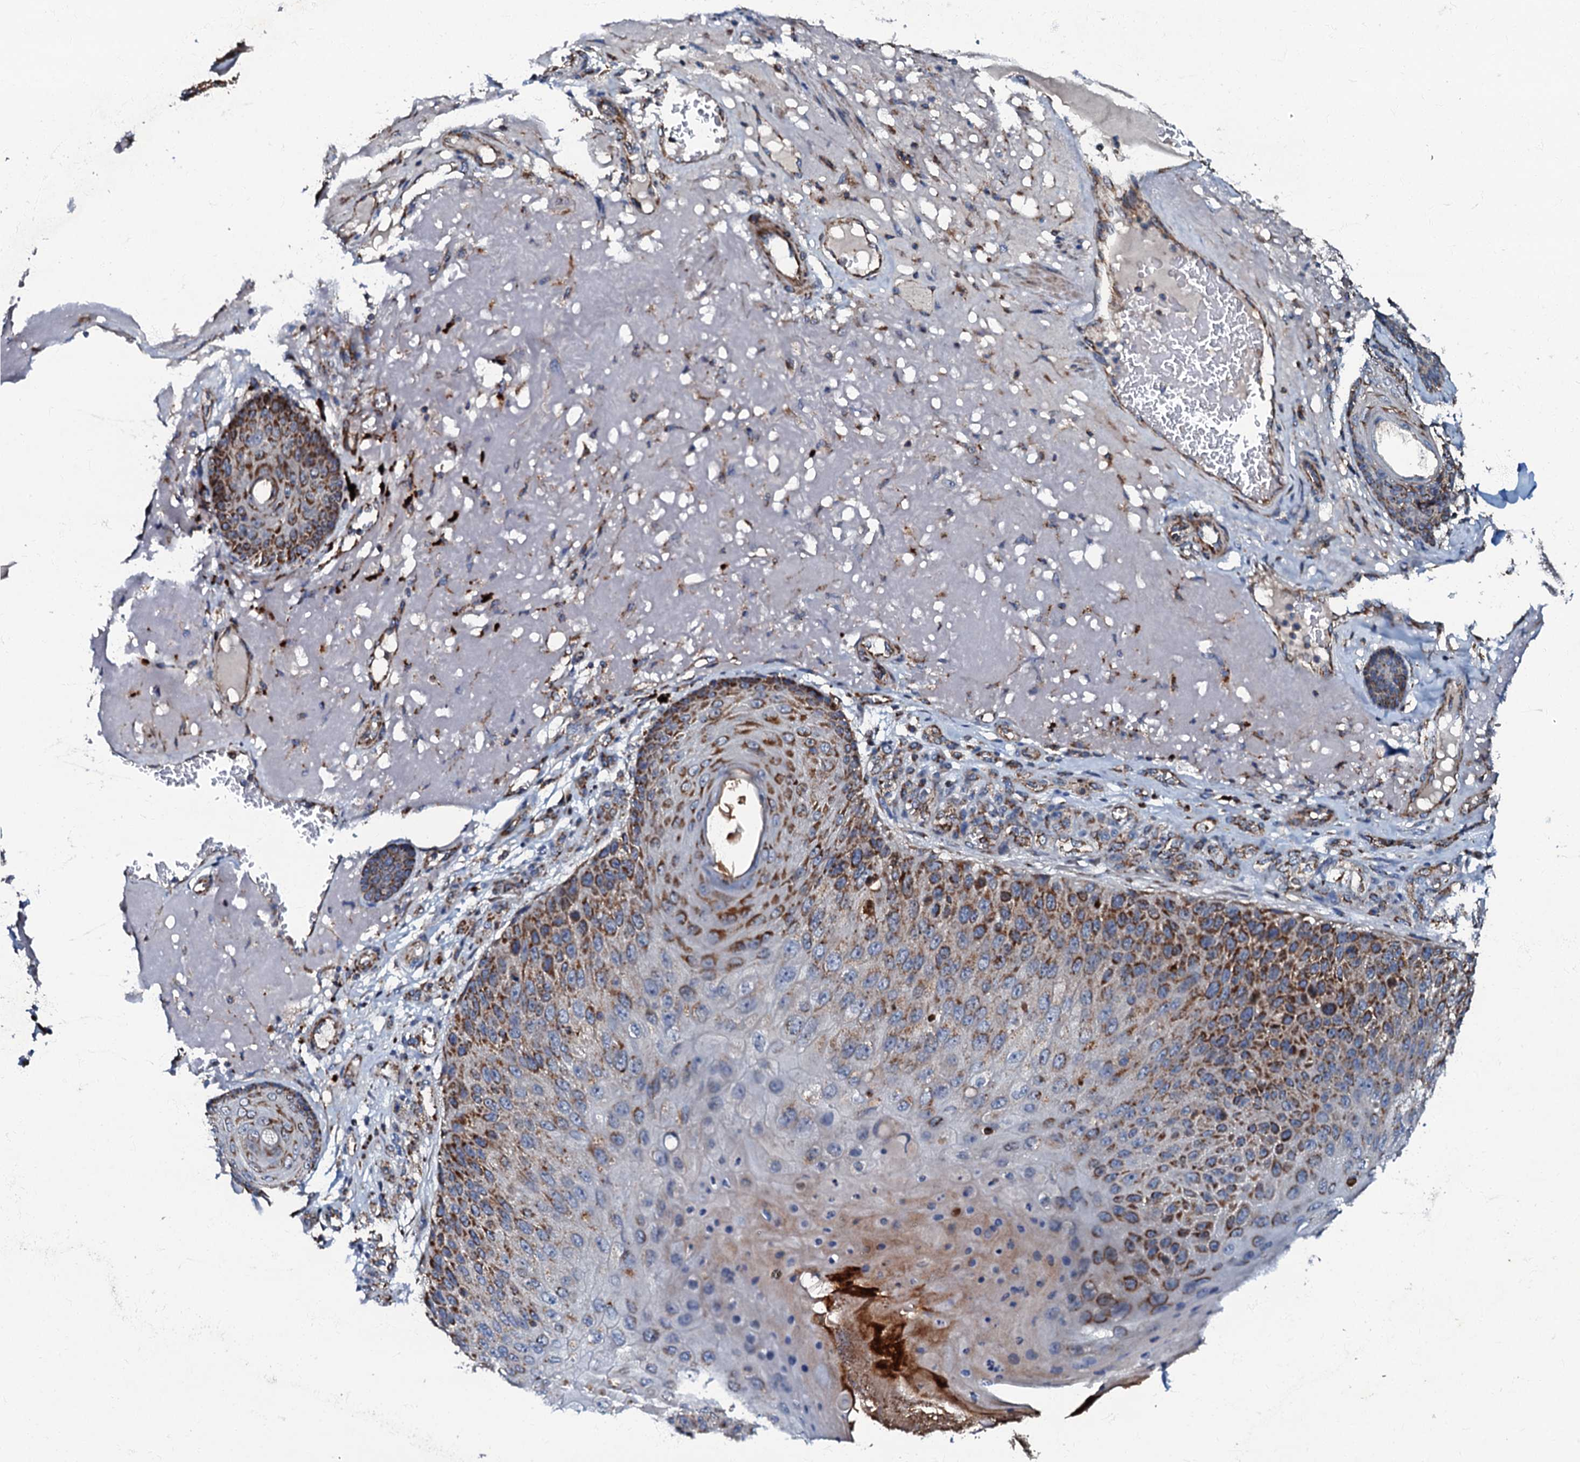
{"staining": {"intensity": "strong", "quantity": "25%-75%", "location": "cytoplasmic/membranous"}, "tissue": "skin cancer", "cell_type": "Tumor cells", "image_type": "cancer", "snomed": [{"axis": "morphology", "description": "Squamous cell carcinoma, NOS"}, {"axis": "topography", "description": "Skin"}], "caption": "Strong cytoplasmic/membranous protein positivity is seen in about 25%-75% of tumor cells in squamous cell carcinoma (skin).", "gene": "NDUFA12", "patient": {"sex": "female", "age": 88}}